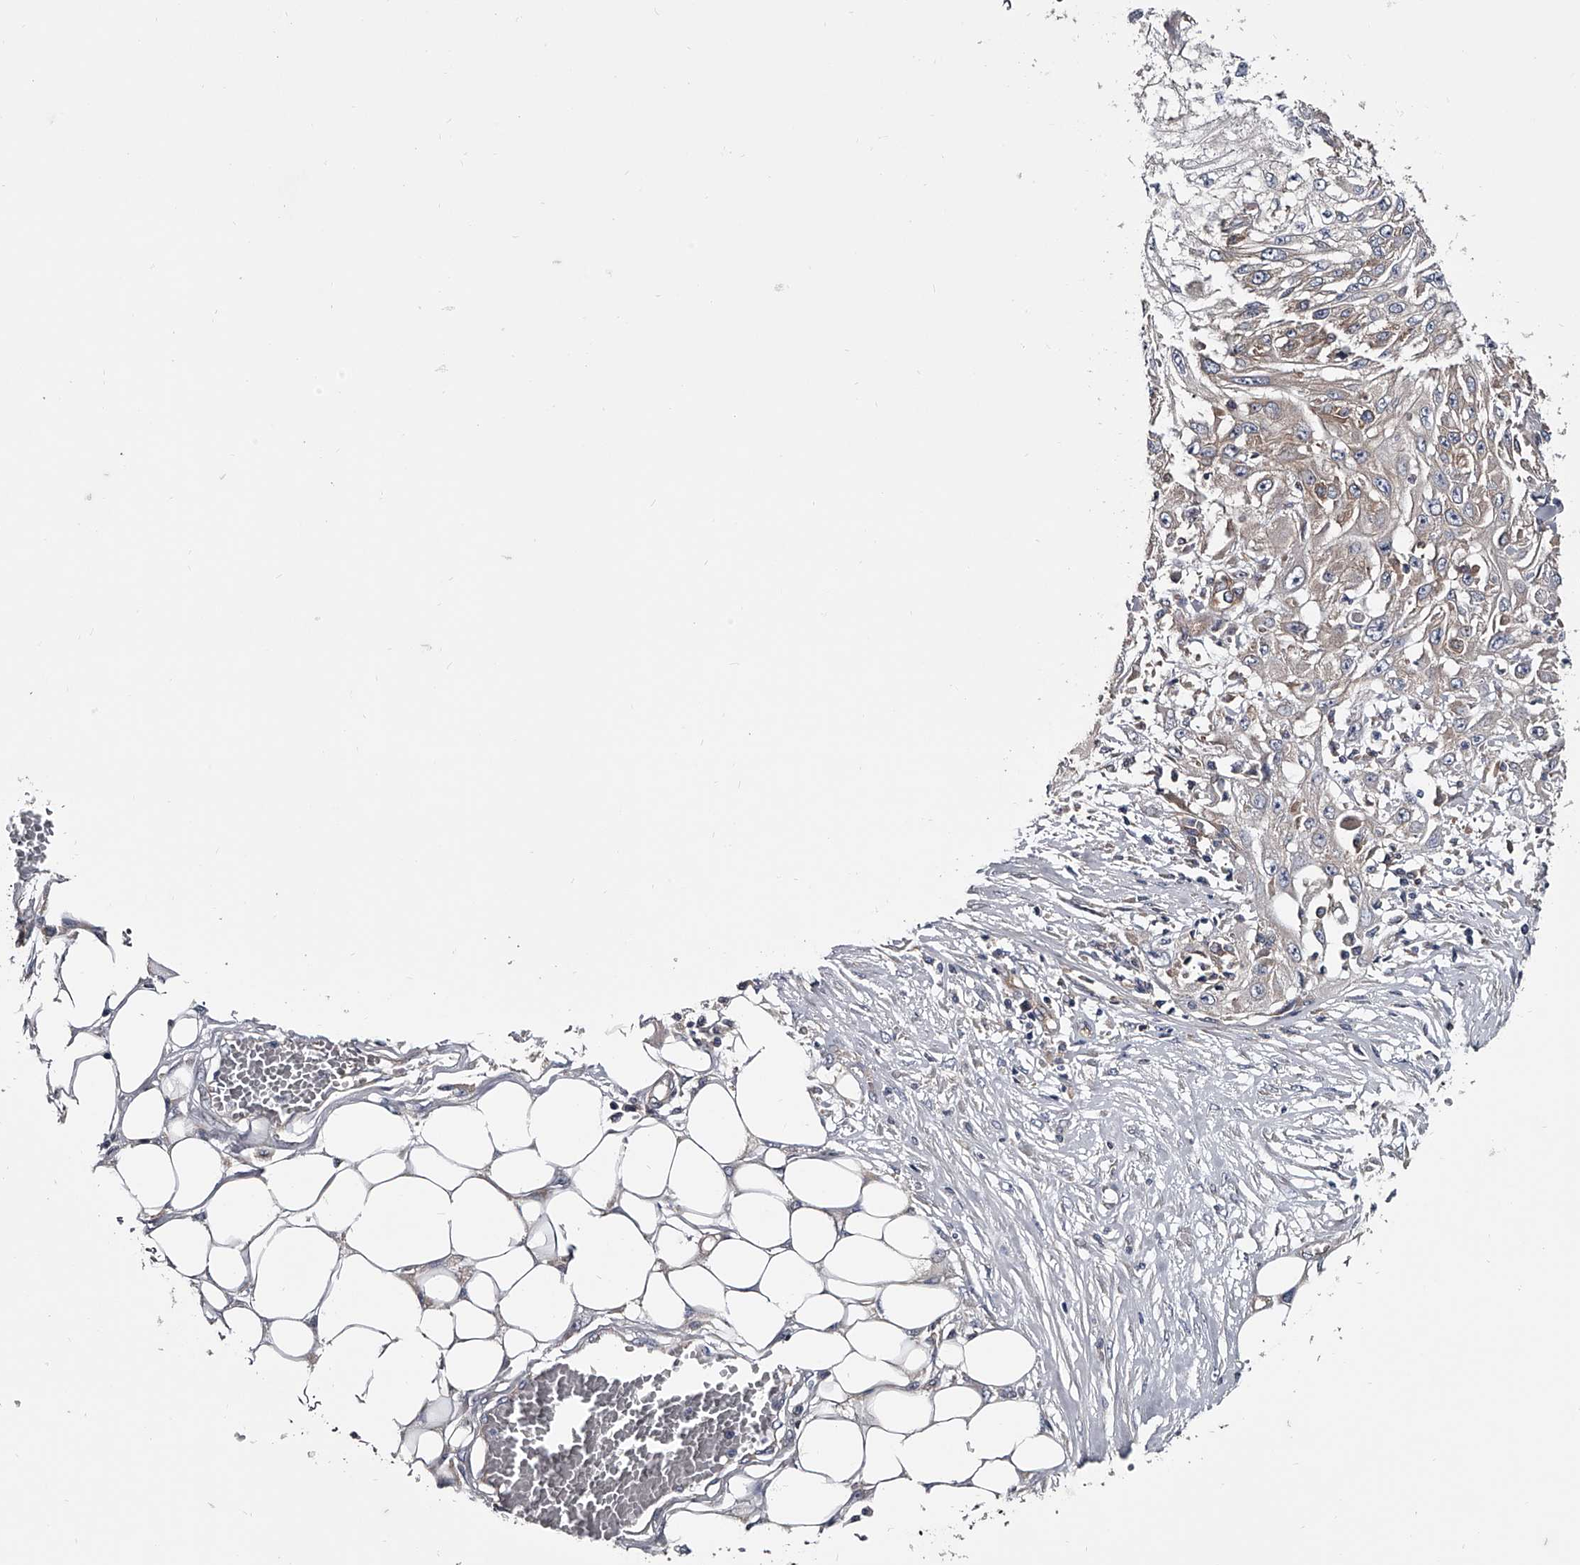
{"staining": {"intensity": "weak", "quantity": "25%-75%", "location": "cytoplasmic/membranous"}, "tissue": "skin cancer", "cell_type": "Tumor cells", "image_type": "cancer", "snomed": [{"axis": "morphology", "description": "Squamous cell carcinoma, NOS"}, {"axis": "morphology", "description": "Squamous cell carcinoma, metastatic, NOS"}, {"axis": "topography", "description": "Skin"}, {"axis": "topography", "description": "Lymph node"}], "caption": "Human skin squamous cell carcinoma stained with a protein marker reveals weak staining in tumor cells.", "gene": "GAPVD1", "patient": {"sex": "male", "age": 75}}